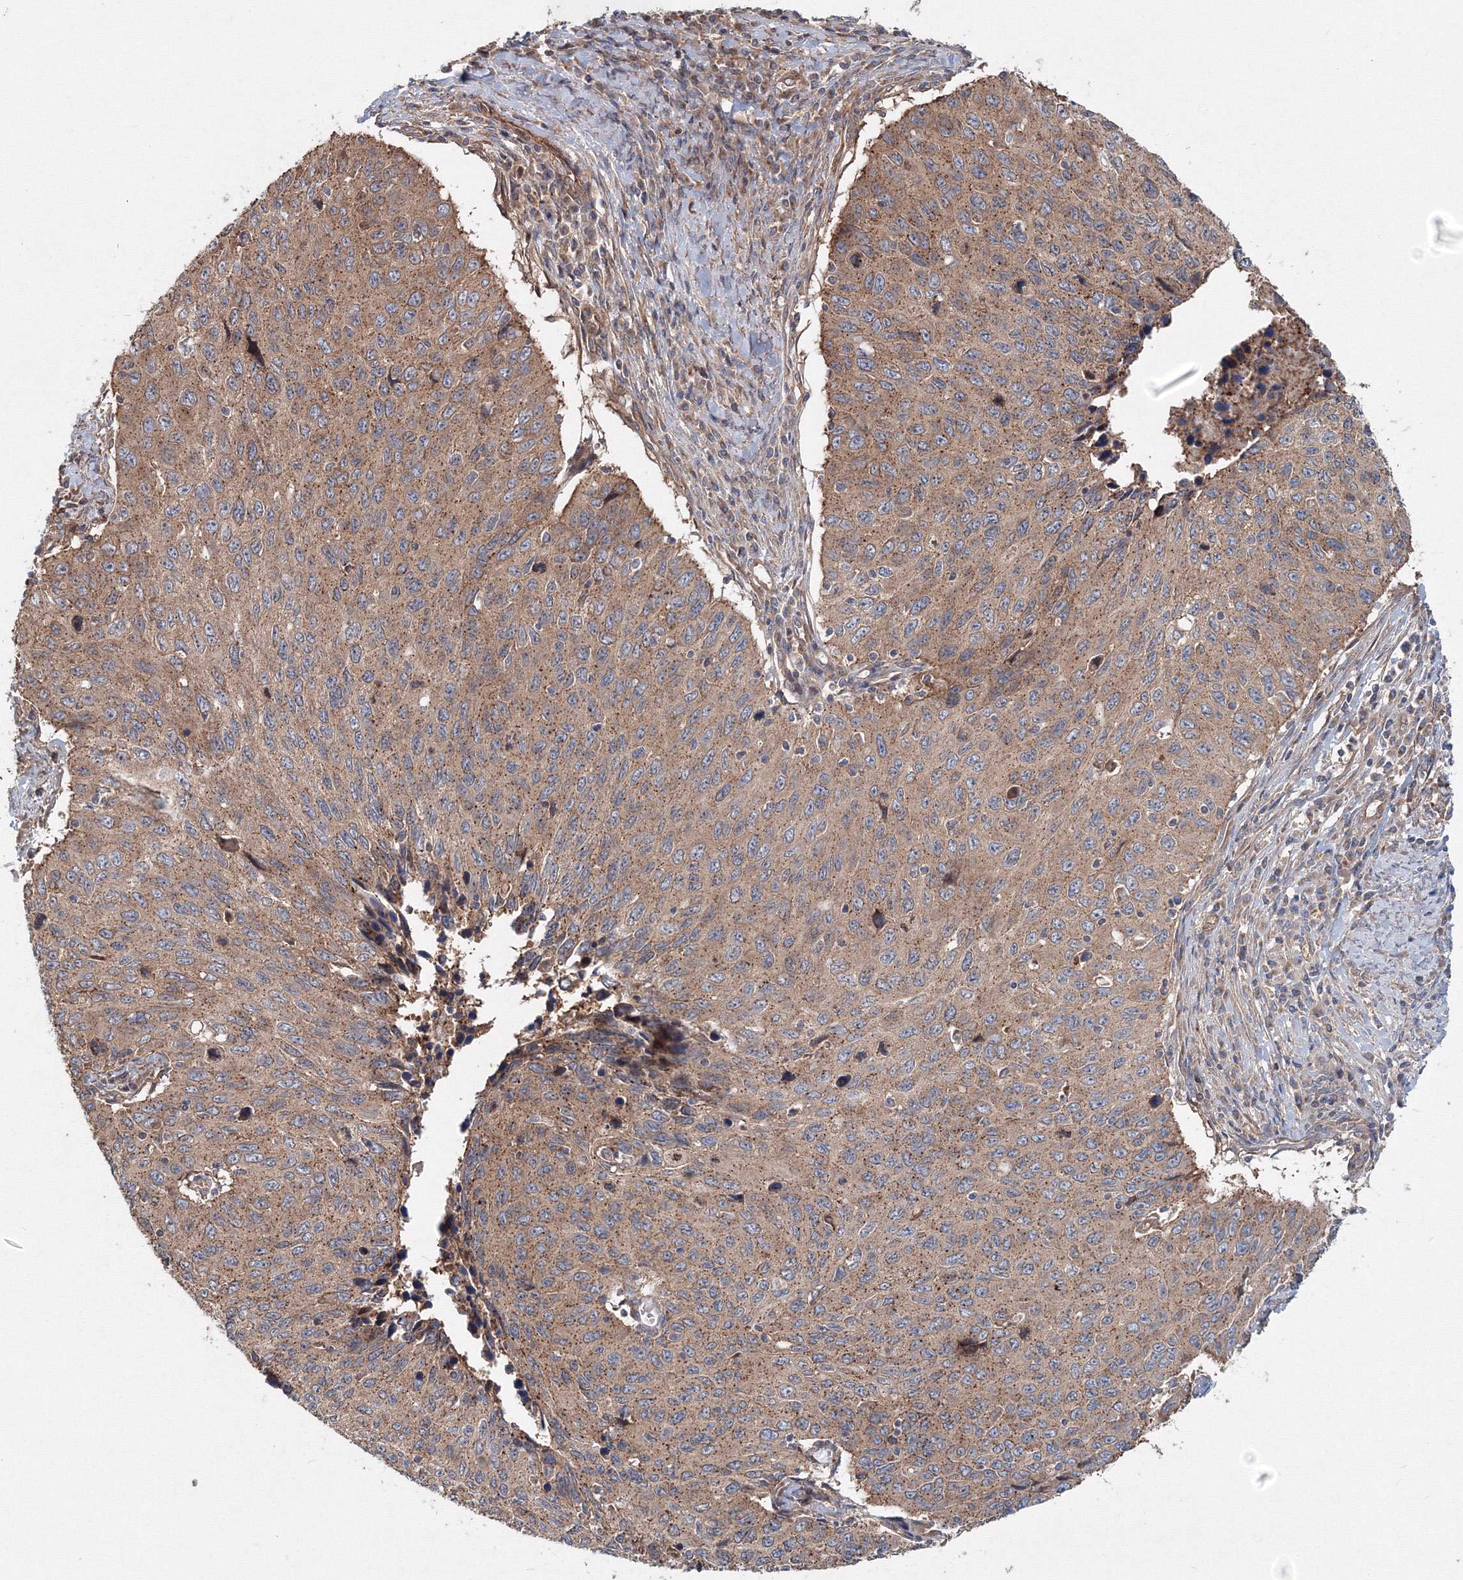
{"staining": {"intensity": "moderate", "quantity": ">75%", "location": "cytoplasmic/membranous"}, "tissue": "cervical cancer", "cell_type": "Tumor cells", "image_type": "cancer", "snomed": [{"axis": "morphology", "description": "Squamous cell carcinoma, NOS"}, {"axis": "topography", "description": "Cervix"}], "caption": "Tumor cells display medium levels of moderate cytoplasmic/membranous staining in approximately >75% of cells in squamous cell carcinoma (cervical).", "gene": "EXOC1", "patient": {"sex": "female", "age": 53}}